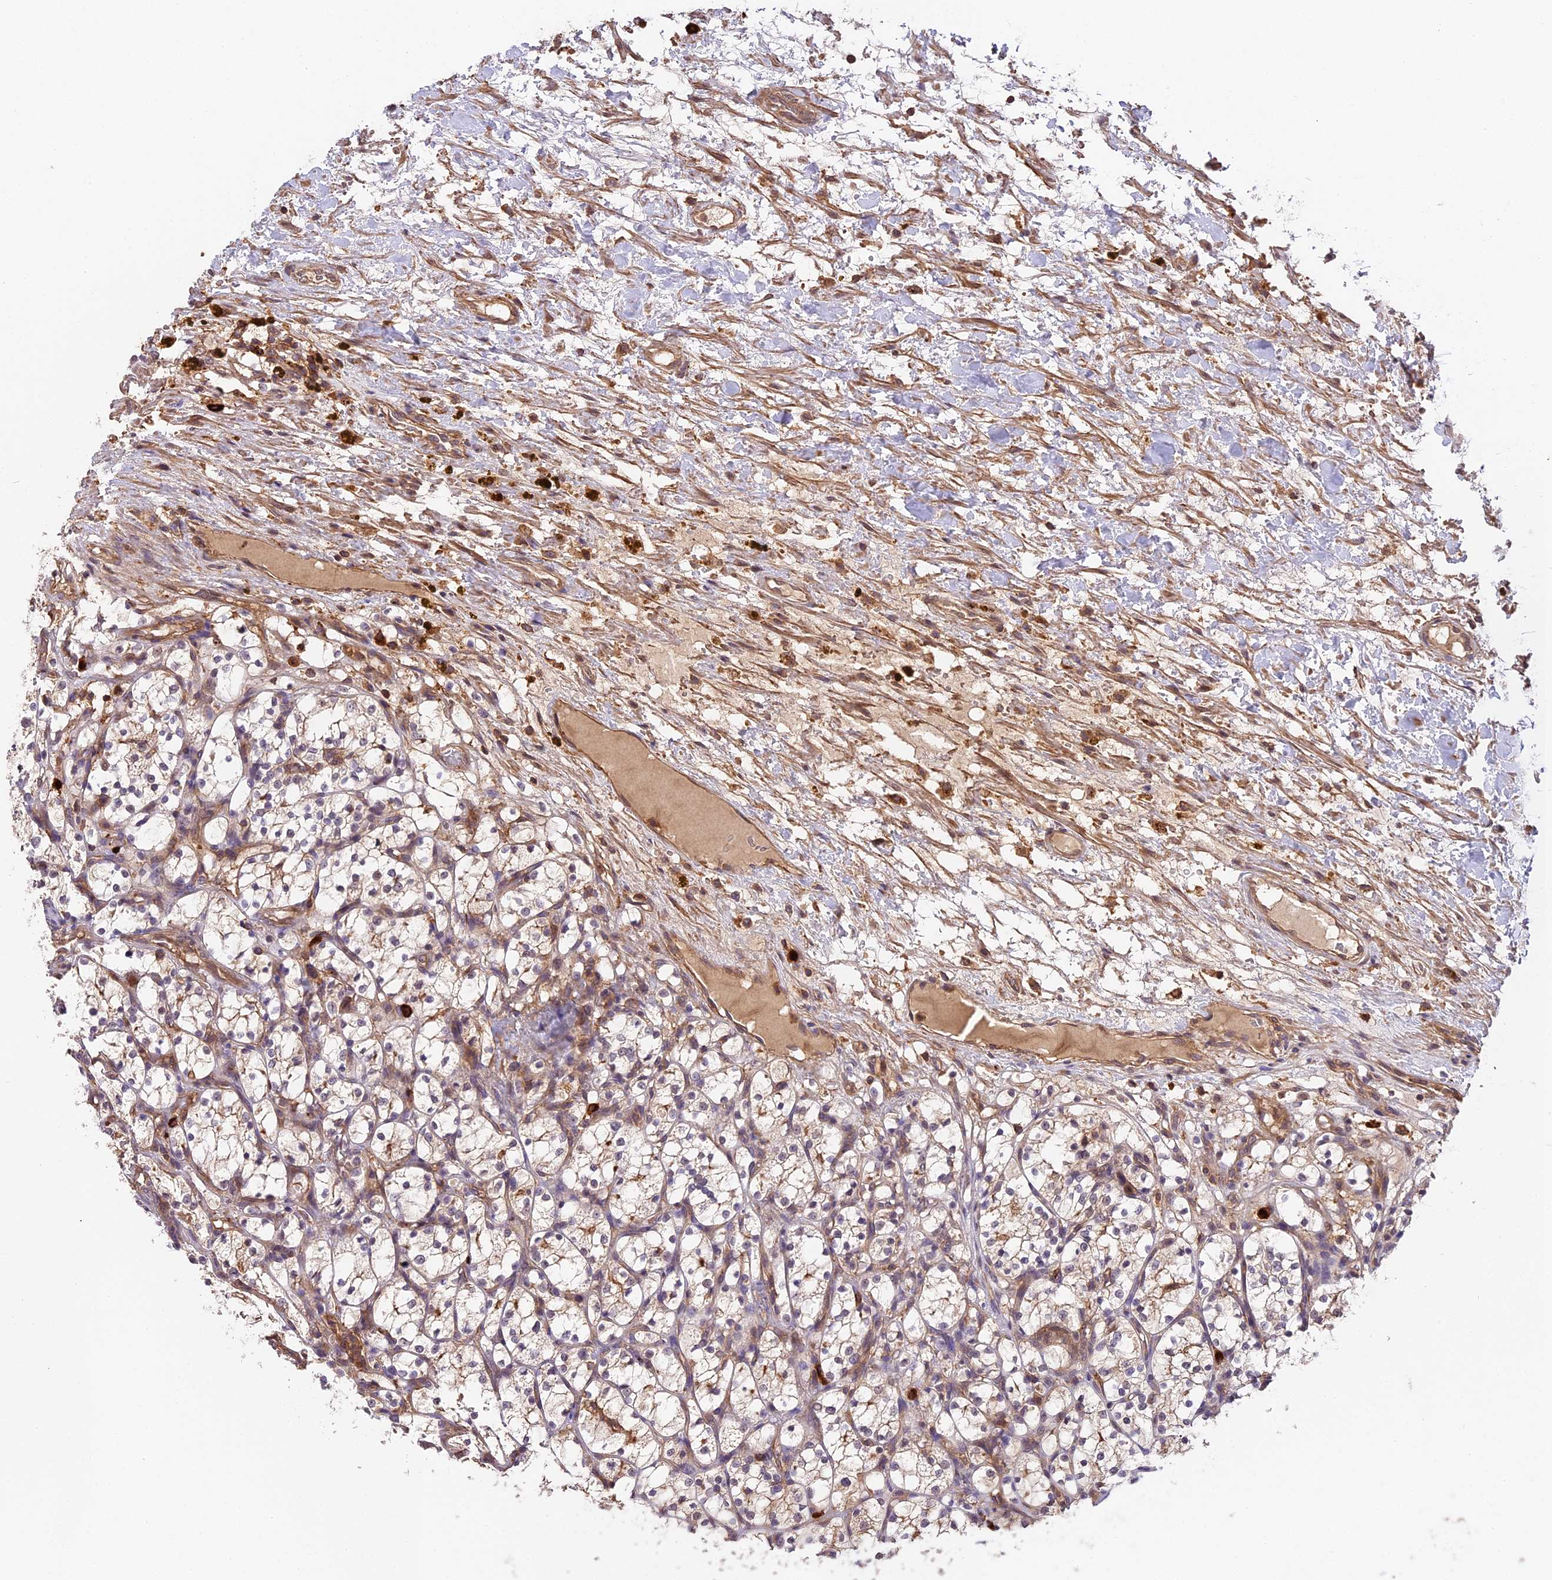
{"staining": {"intensity": "weak", "quantity": "25%-75%", "location": "cytoplasmic/membranous"}, "tissue": "renal cancer", "cell_type": "Tumor cells", "image_type": "cancer", "snomed": [{"axis": "morphology", "description": "Adenocarcinoma, NOS"}, {"axis": "topography", "description": "Kidney"}], "caption": "Renal cancer tissue shows weak cytoplasmic/membranous staining in about 25%-75% of tumor cells, visualized by immunohistochemistry.", "gene": "SKIDA1", "patient": {"sex": "female", "age": 69}}